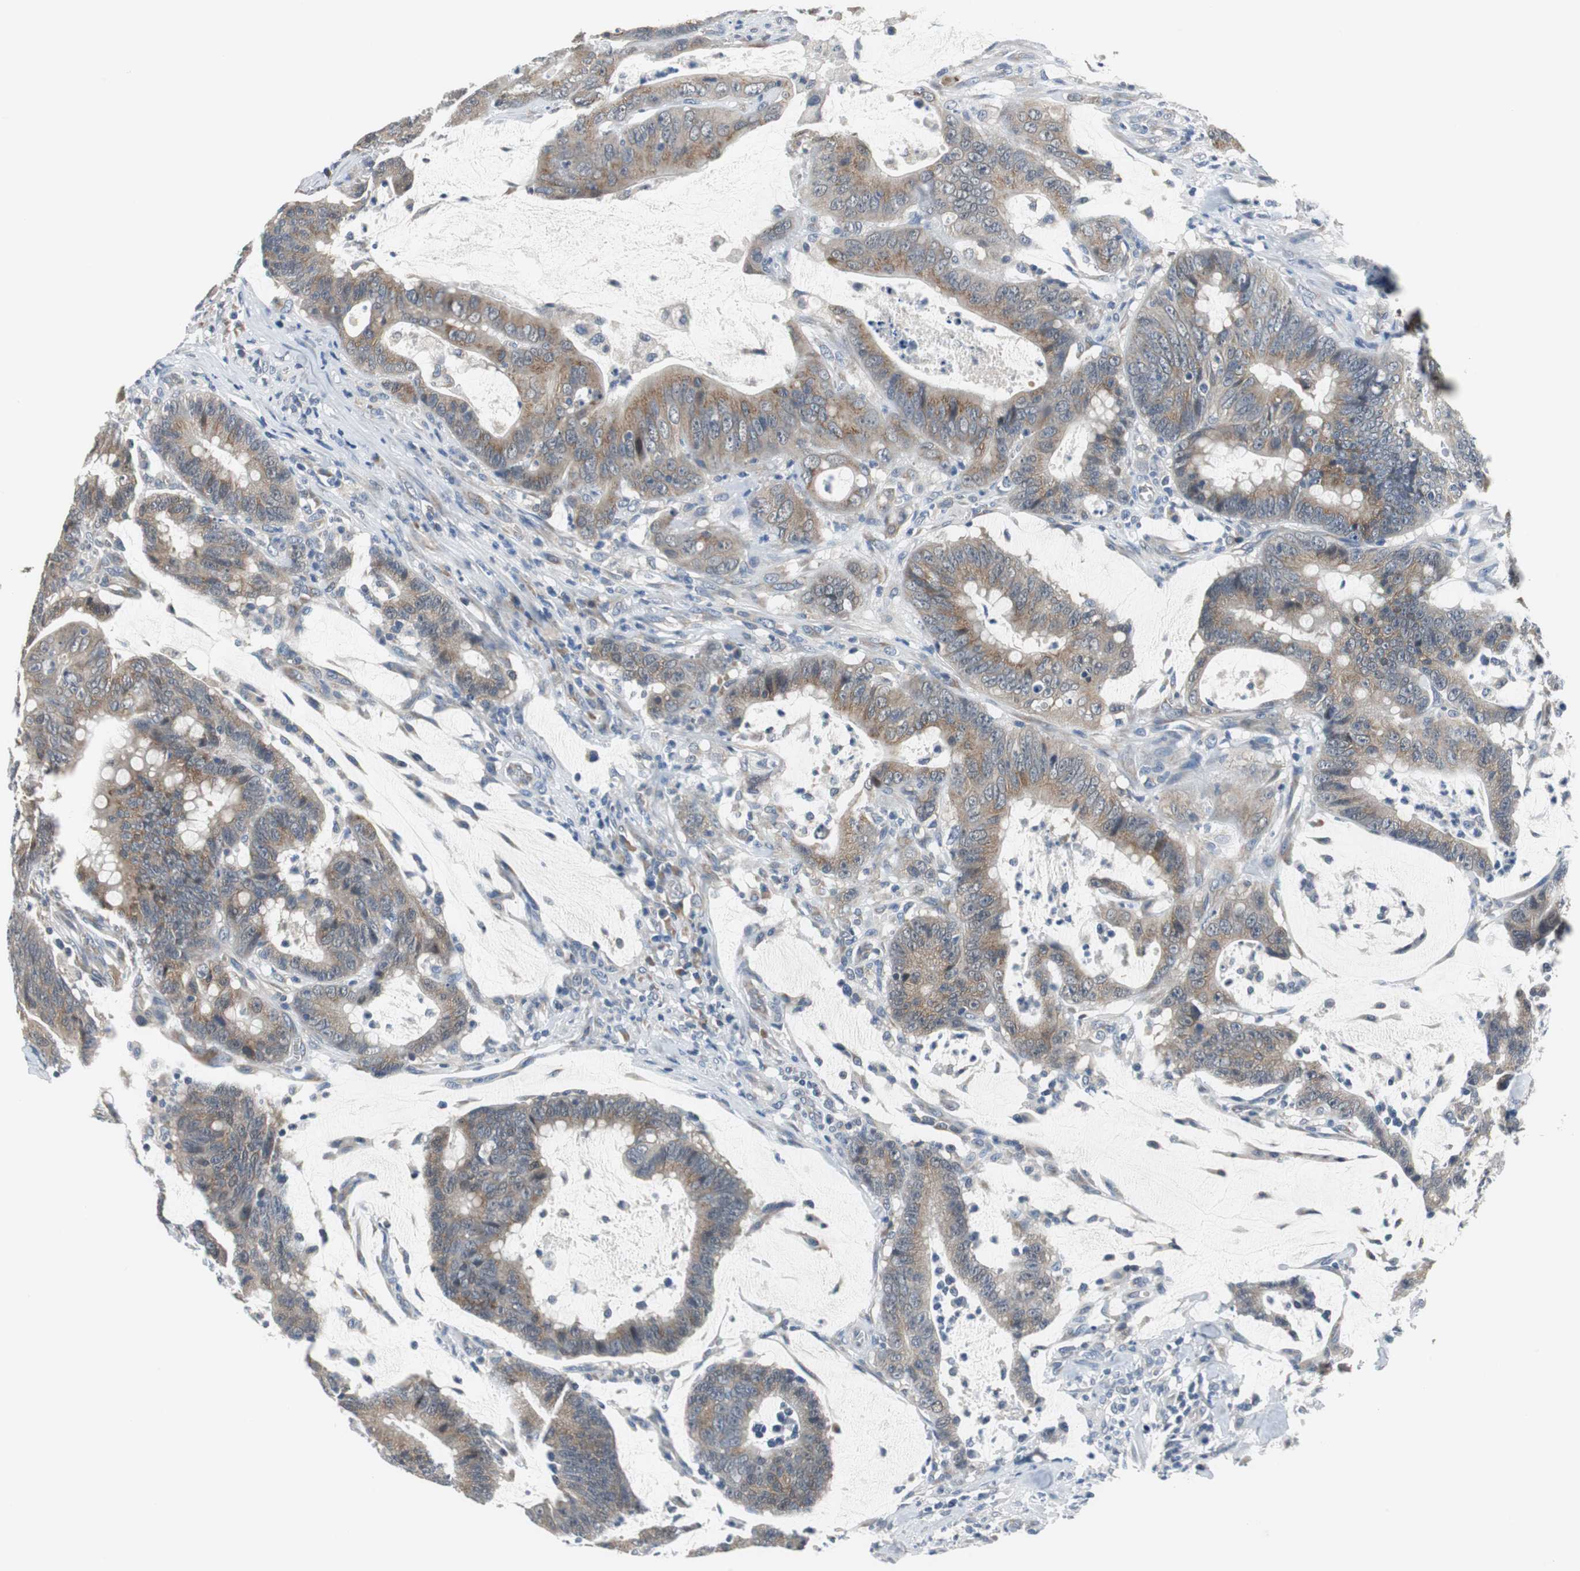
{"staining": {"intensity": "moderate", "quantity": ">75%", "location": "cytoplasmic/membranous"}, "tissue": "colorectal cancer", "cell_type": "Tumor cells", "image_type": "cancer", "snomed": [{"axis": "morphology", "description": "Adenocarcinoma, NOS"}, {"axis": "topography", "description": "Colon"}], "caption": "This histopathology image shows adenocarcinoma (colorectal) stained with immunohistochemistry to label a protein in brown. The cytoplasmic/membranous of tumor cells show moderate positivity for the protein. Nuclei are counter-stained blue.", "gene": "PLAA", "patient": {"sex": "male", "age": 45}}